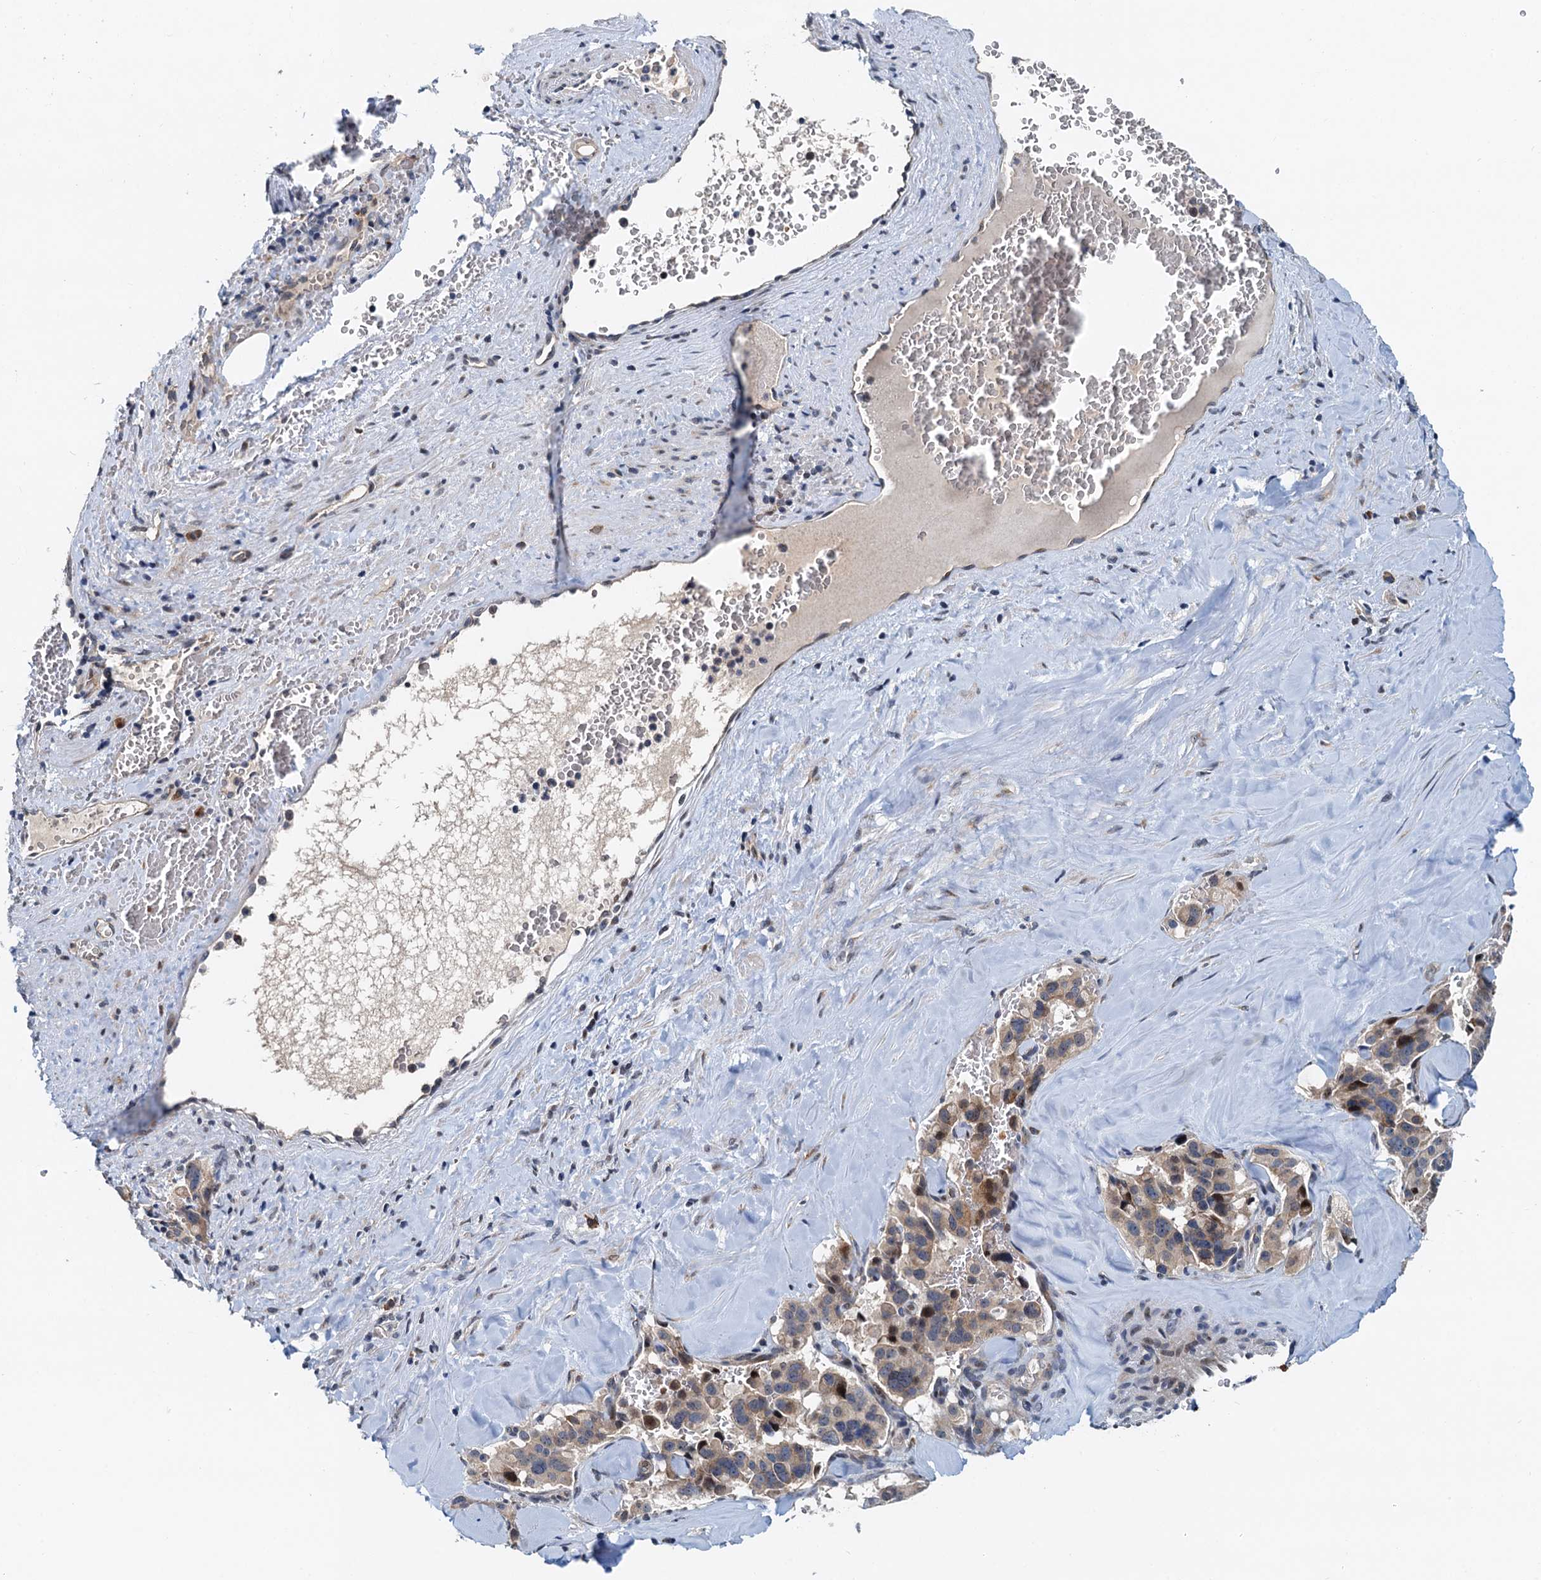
{"staining": {"intensity": "weak", "quantity": ">75%", "location": "cytoplasmic/membranous"}, "tissue": "pancreatic cancer", "cell_type": "Tumor cells", "image_type": "cancer", "snomed": [{"axis": "morphology", "description": "Adenocarcinoma, NOS"}, {"axis": "topography", "description": "Pancreas"}], "caption": "Immunohistochemical staining of adenocarcinoma (pancreatic) shows low levels of weak cytoplasmic/membranous protein positivity in about >75% of tumor cells.", "gene": "DNAJC21", "patient": {"sex": "male", "age": 65}}